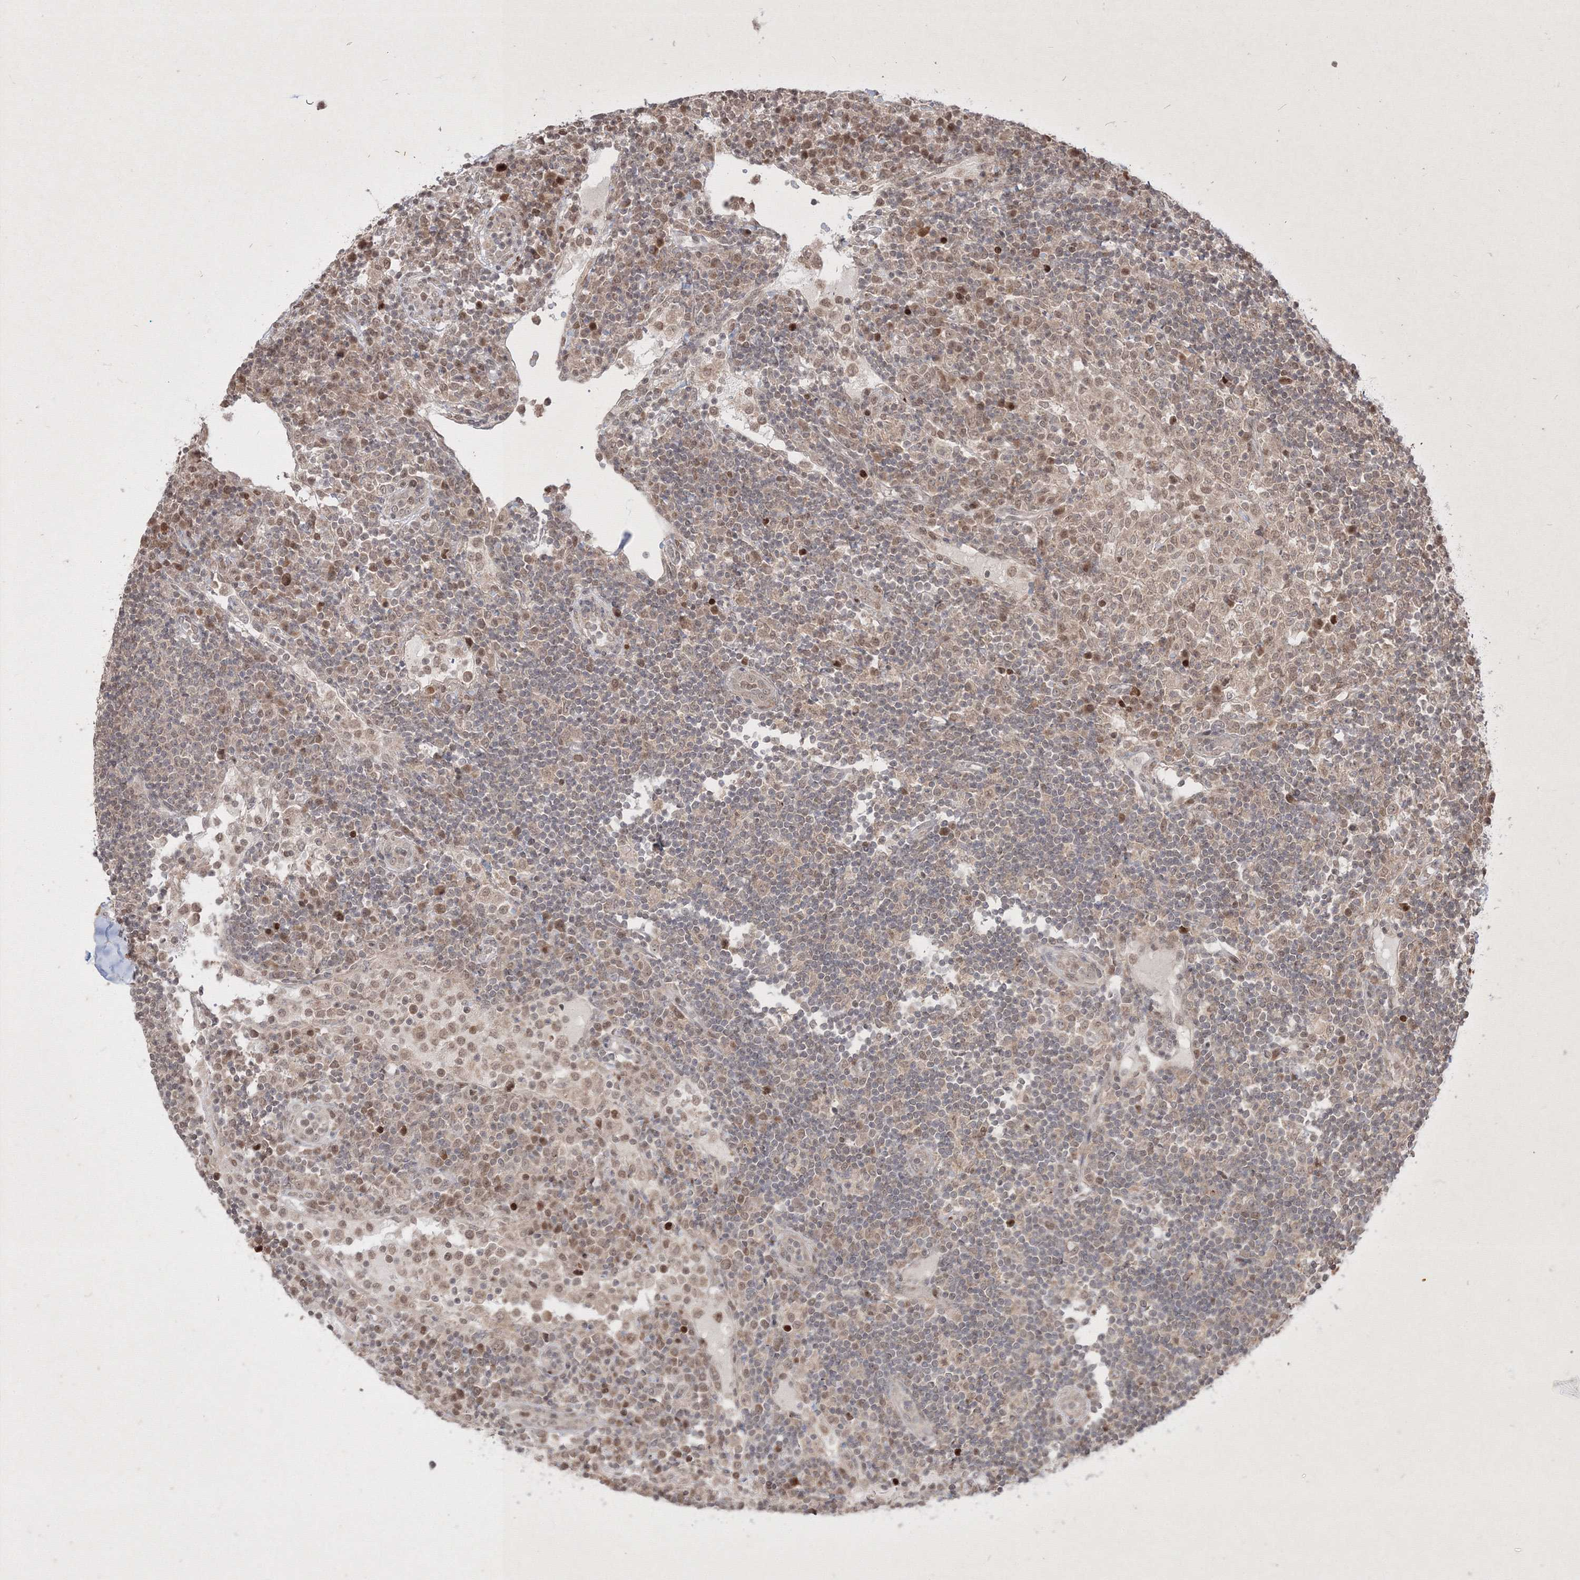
{"staining": {"intensity": "moderate", "quantity": "<25%", "location": "nuclear"}, "tissue": "lymph node", "cell_type": "Non-germinal center cells", "image_type": "normal", "snomed": [{"axis": "morphology", "description": "Normal tissue, NOS"}, {"axis": "topography", "description": "Lymph node"}], "caption": "Immunohistochemistry (IHC) (DAB) staining of benign lymph node shows moderate nuclear protein expression in about <25% of non-germinal center cells.", "gene": "TAB1", "patient": {"sex": "female", "age": 53}}